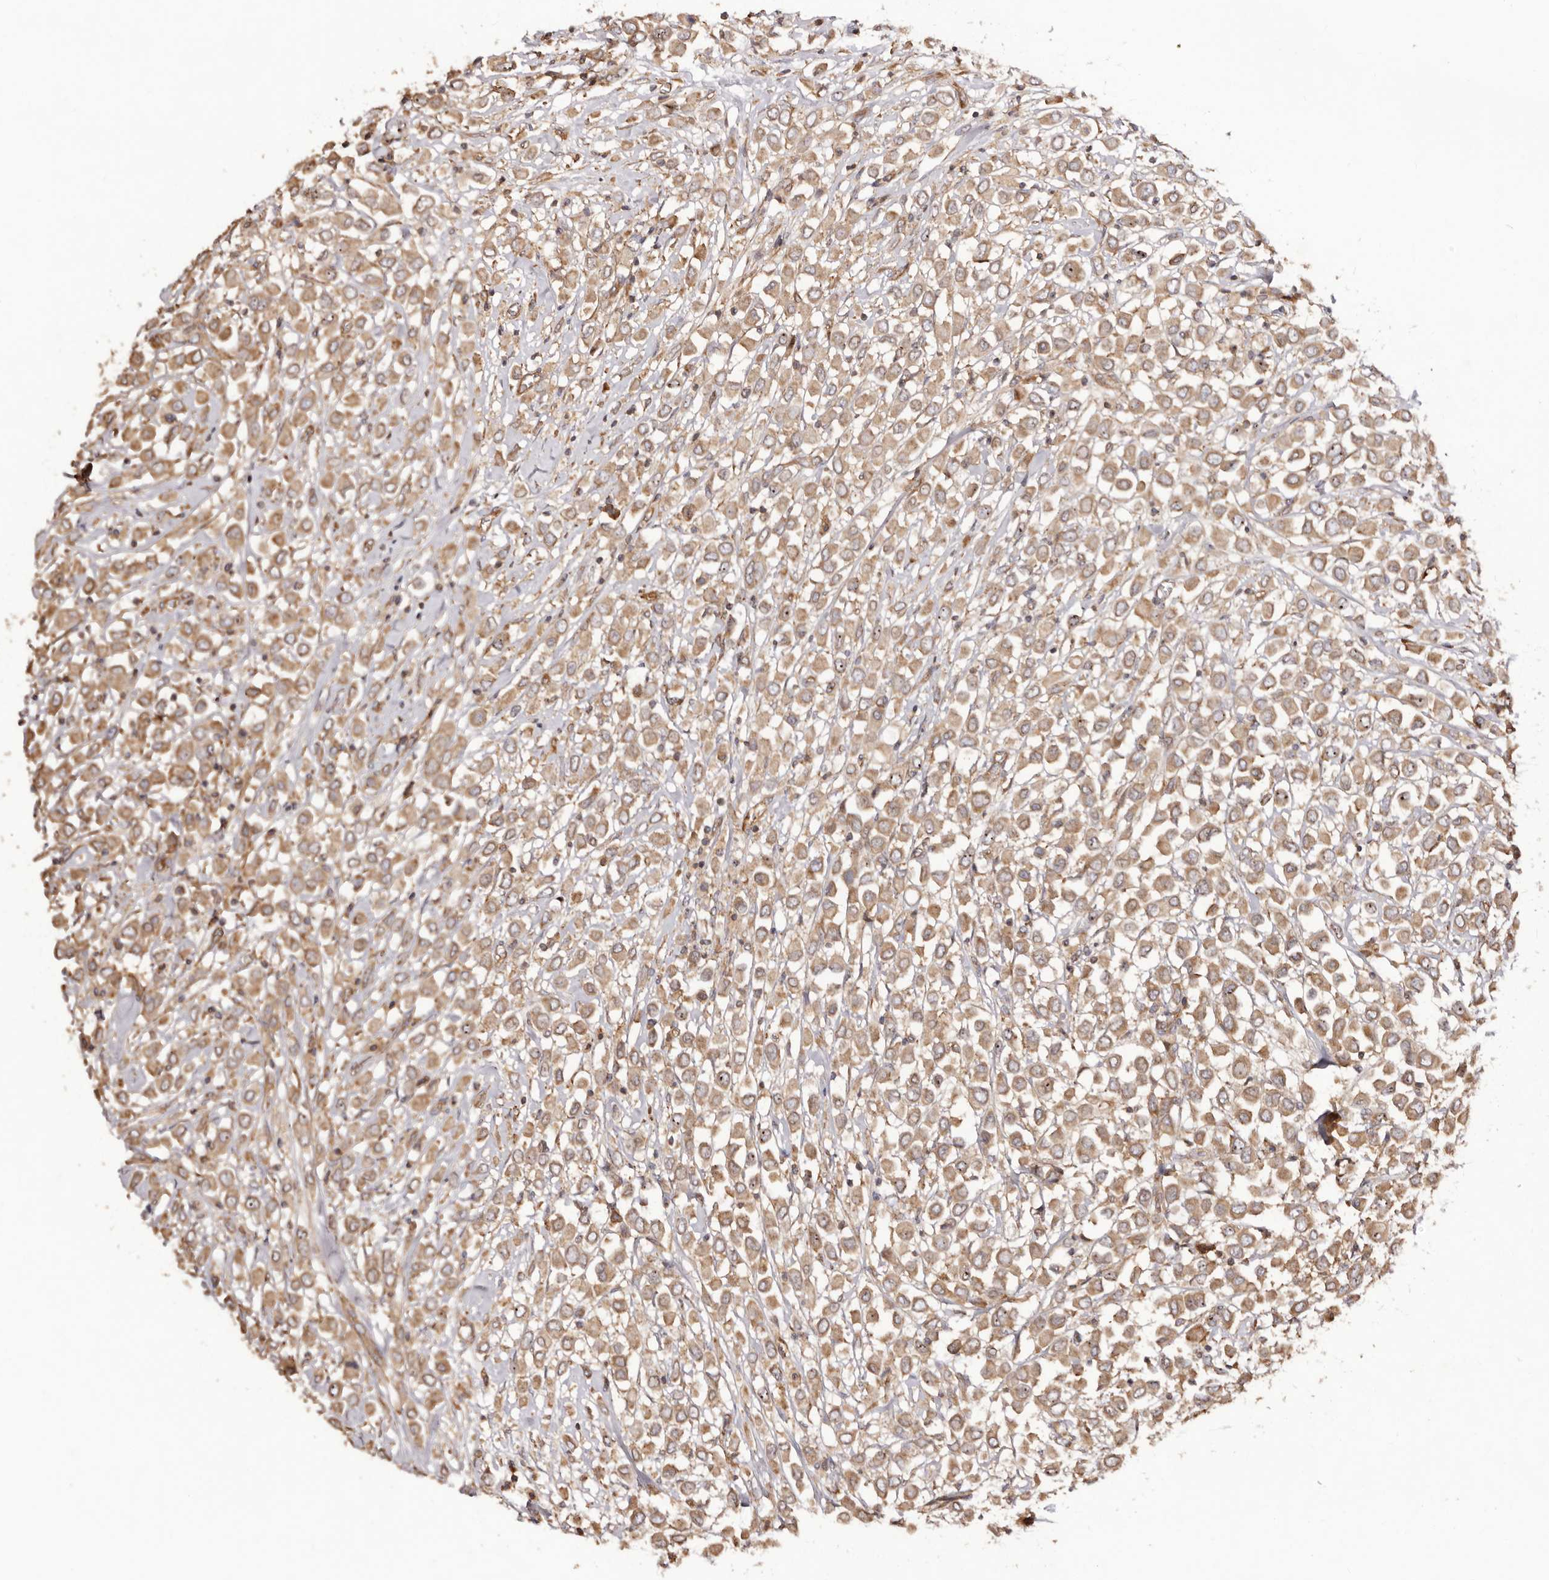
{"staining": {"intensity": "moderate", "quantity": ">75%", "location": "cytoplasmic/membranous,nuclear"}, "tissue": "breast cancer", "cell_type": "Tumor cells", "image_type": "cancer", "snomed": [{"axis": "morphology", "description": "Duct carcinoma"}, {"axis": "topography", "description": "Breast"}], "caption": "High-magnification brightfield microscopy of breast cancer (invasive ductal carcinoma) stained with DAB (3,3'-diaminobenzidine) (brown) and counterstained with hematoxylin (blue). tumor cells exhibit moderate cytoplasmic/membranous and nuclear staining is identified in about>75% of cells.", "gene": "RPS6", "patient": {"sex": "female", "age": 61}}